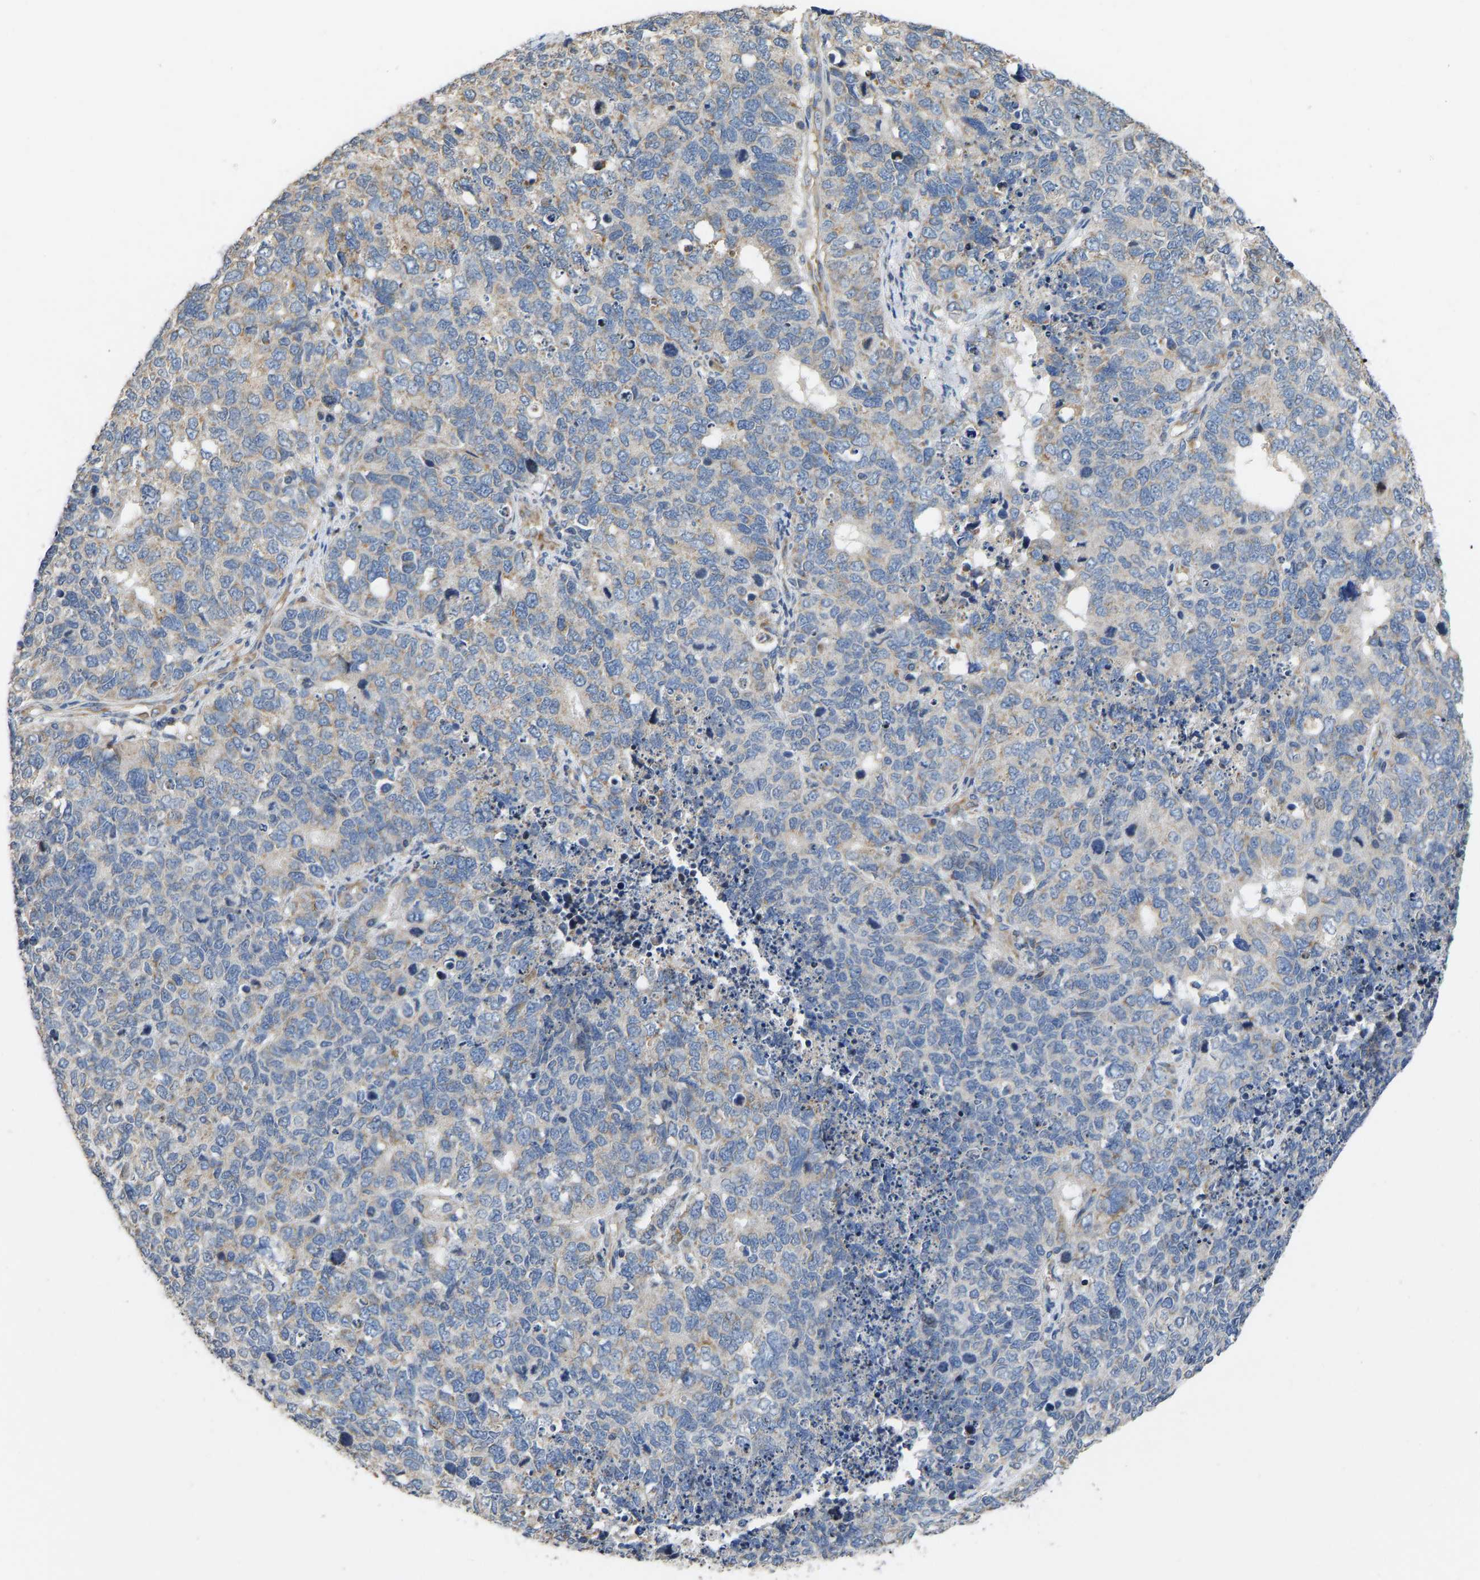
{"staining": {"intensity": "negative", "quantity": "none", "location": "none"}, "tissue": "cervical cancer", "cell_type": "Tumor cells", "image_type": "cancer", "snomed": [{"axis": "morphology", "description": "Squamous cell carcinoma, NOS"}, {"axis": "topography", "description": "Cervix"}], "caption": "This is a image of IHC staining of squamous cell carcinoma (cervical), which shows no positivity in tumor cells. (Stains: DAB IHC with hematoxylin counter stain, Microscopy: brightfield microscopy at high magnification).", "gene": "TMEM150A", "patient": {"sex": "female", "age": 63}}